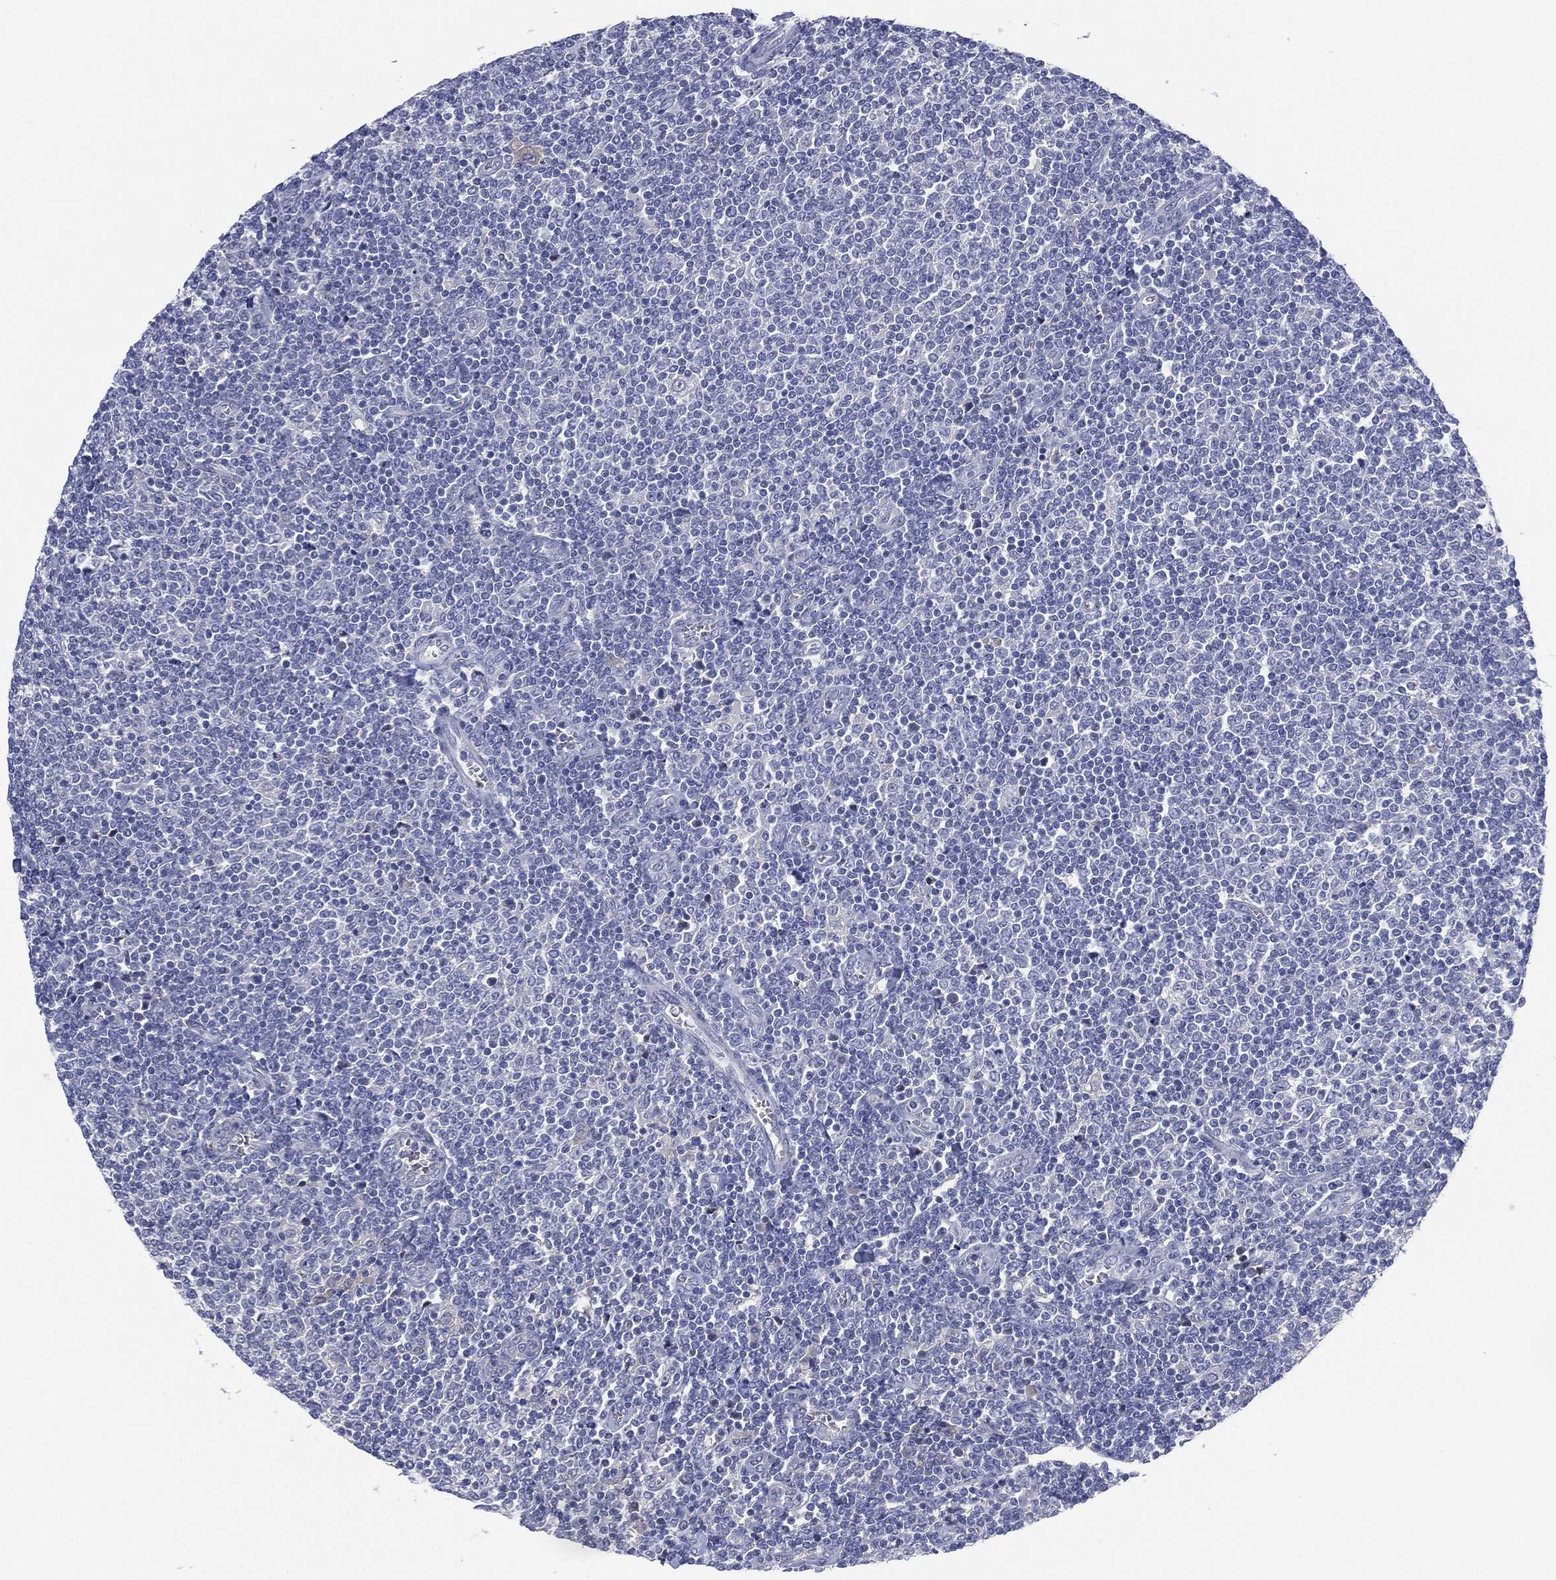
{"staining": {"intensity": "negative", "quantity": "none", "location": "none"}, "tissue": "lymphoma", "cell_type": "Tumor cells", "image_type": "cancer", "snomed": [{"axis": "morphology", "description": "Malignant lymphoma, non-Hodgkin's type, Low grade"}, {"axis": "topography", "description": "Lymph node"}], "caption": "An image of lymphoma stained for a protein exhibits no brown staining in tumor cells.", "gene": "CYP2D6", "patient": {"sex": "male", "age": 52}}